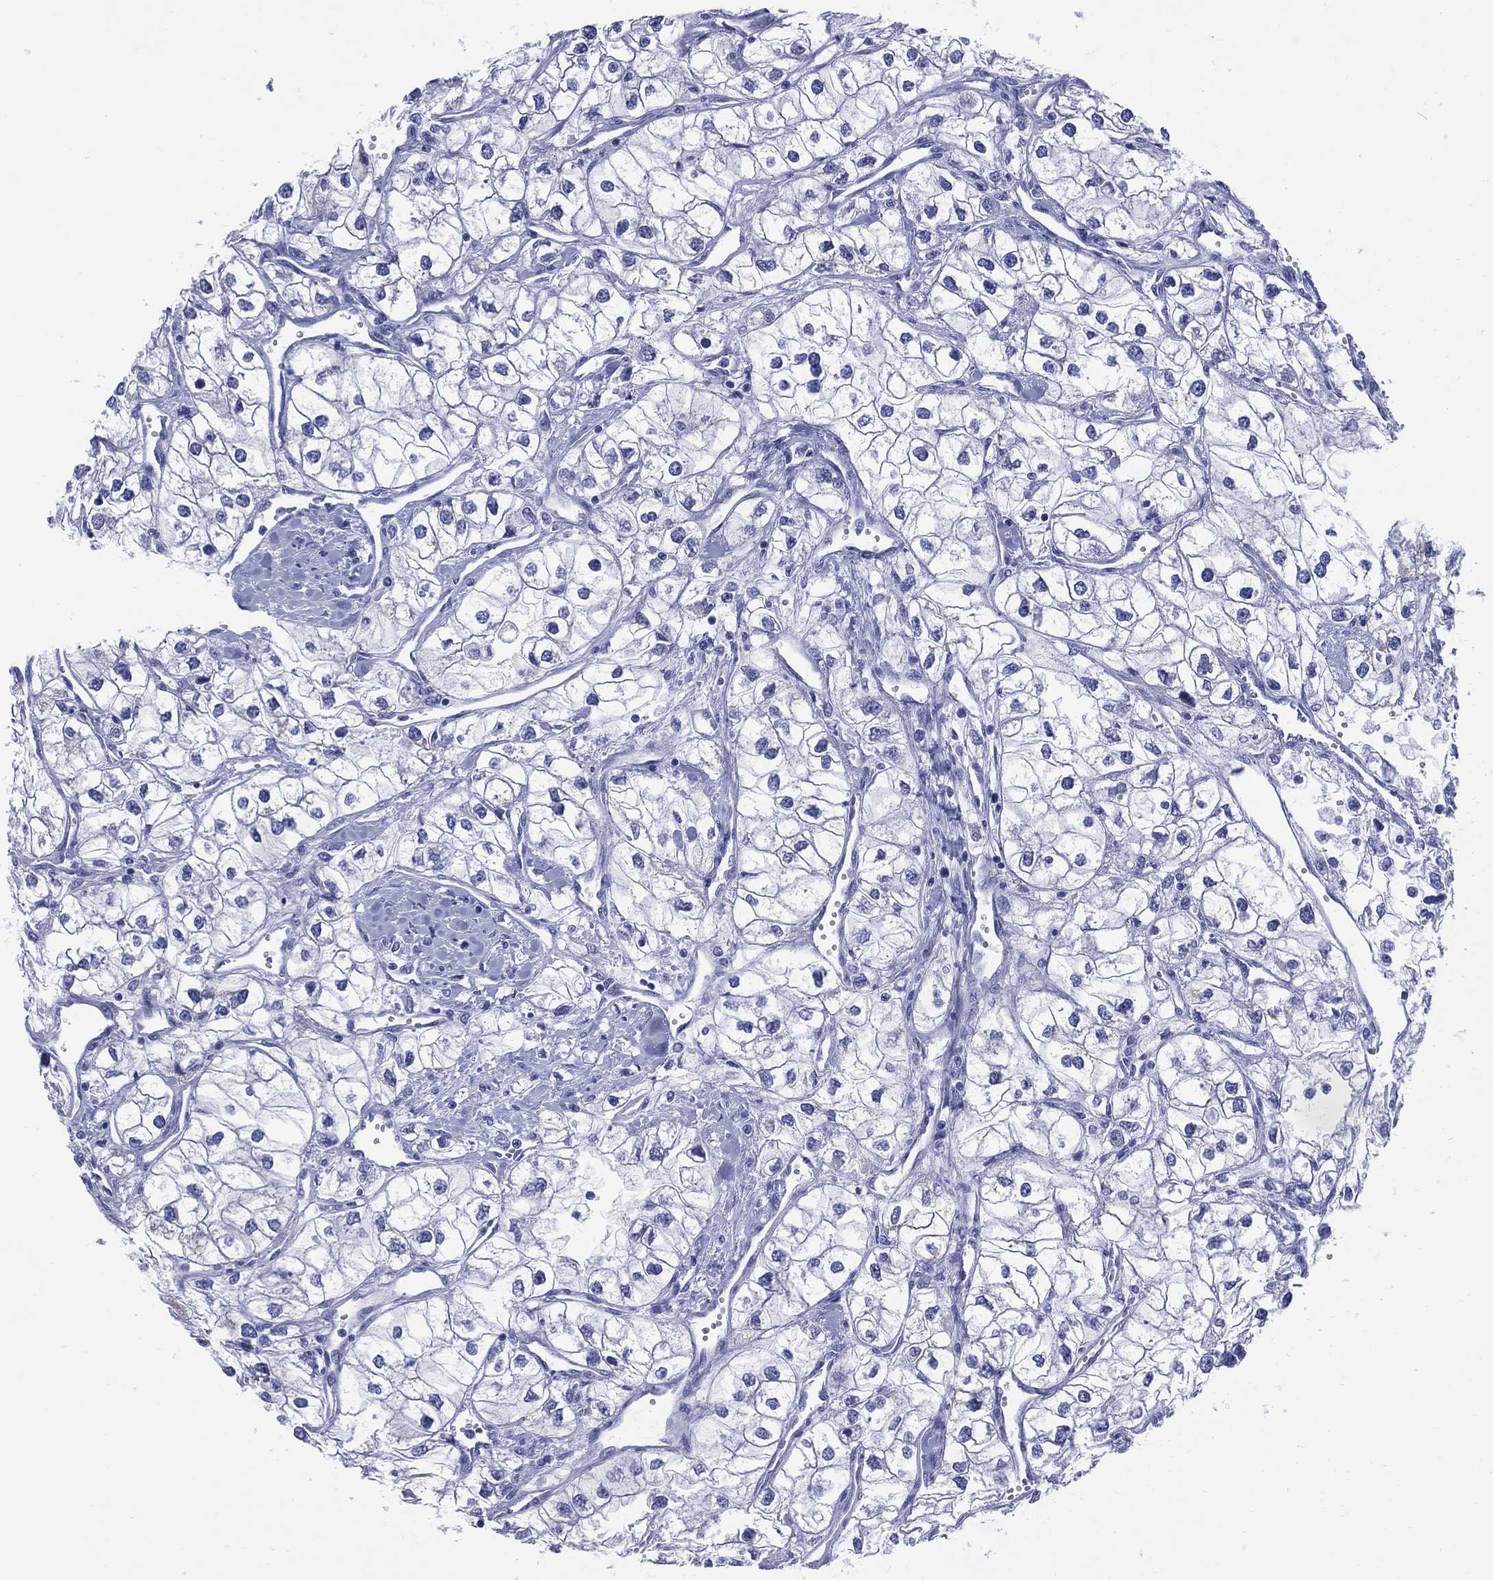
{"staining": {"intensity": "negative", "quantity": "none", "location": "none"}, "tissue": "renal cancer", "cell_type": "Tumor cells", "image_type": "cancer", "snomed": [{"axis": "morphology", "description": "Adenocarcinoma, NOS"}, {"axis": "topography", "description": "Kidney"}], "caption": "Tumor cells are negative for brown protein staining in adenocarcinoma (renal).", "gene": "LRRD1", "patient": {"sex": "male", "age": 59}}